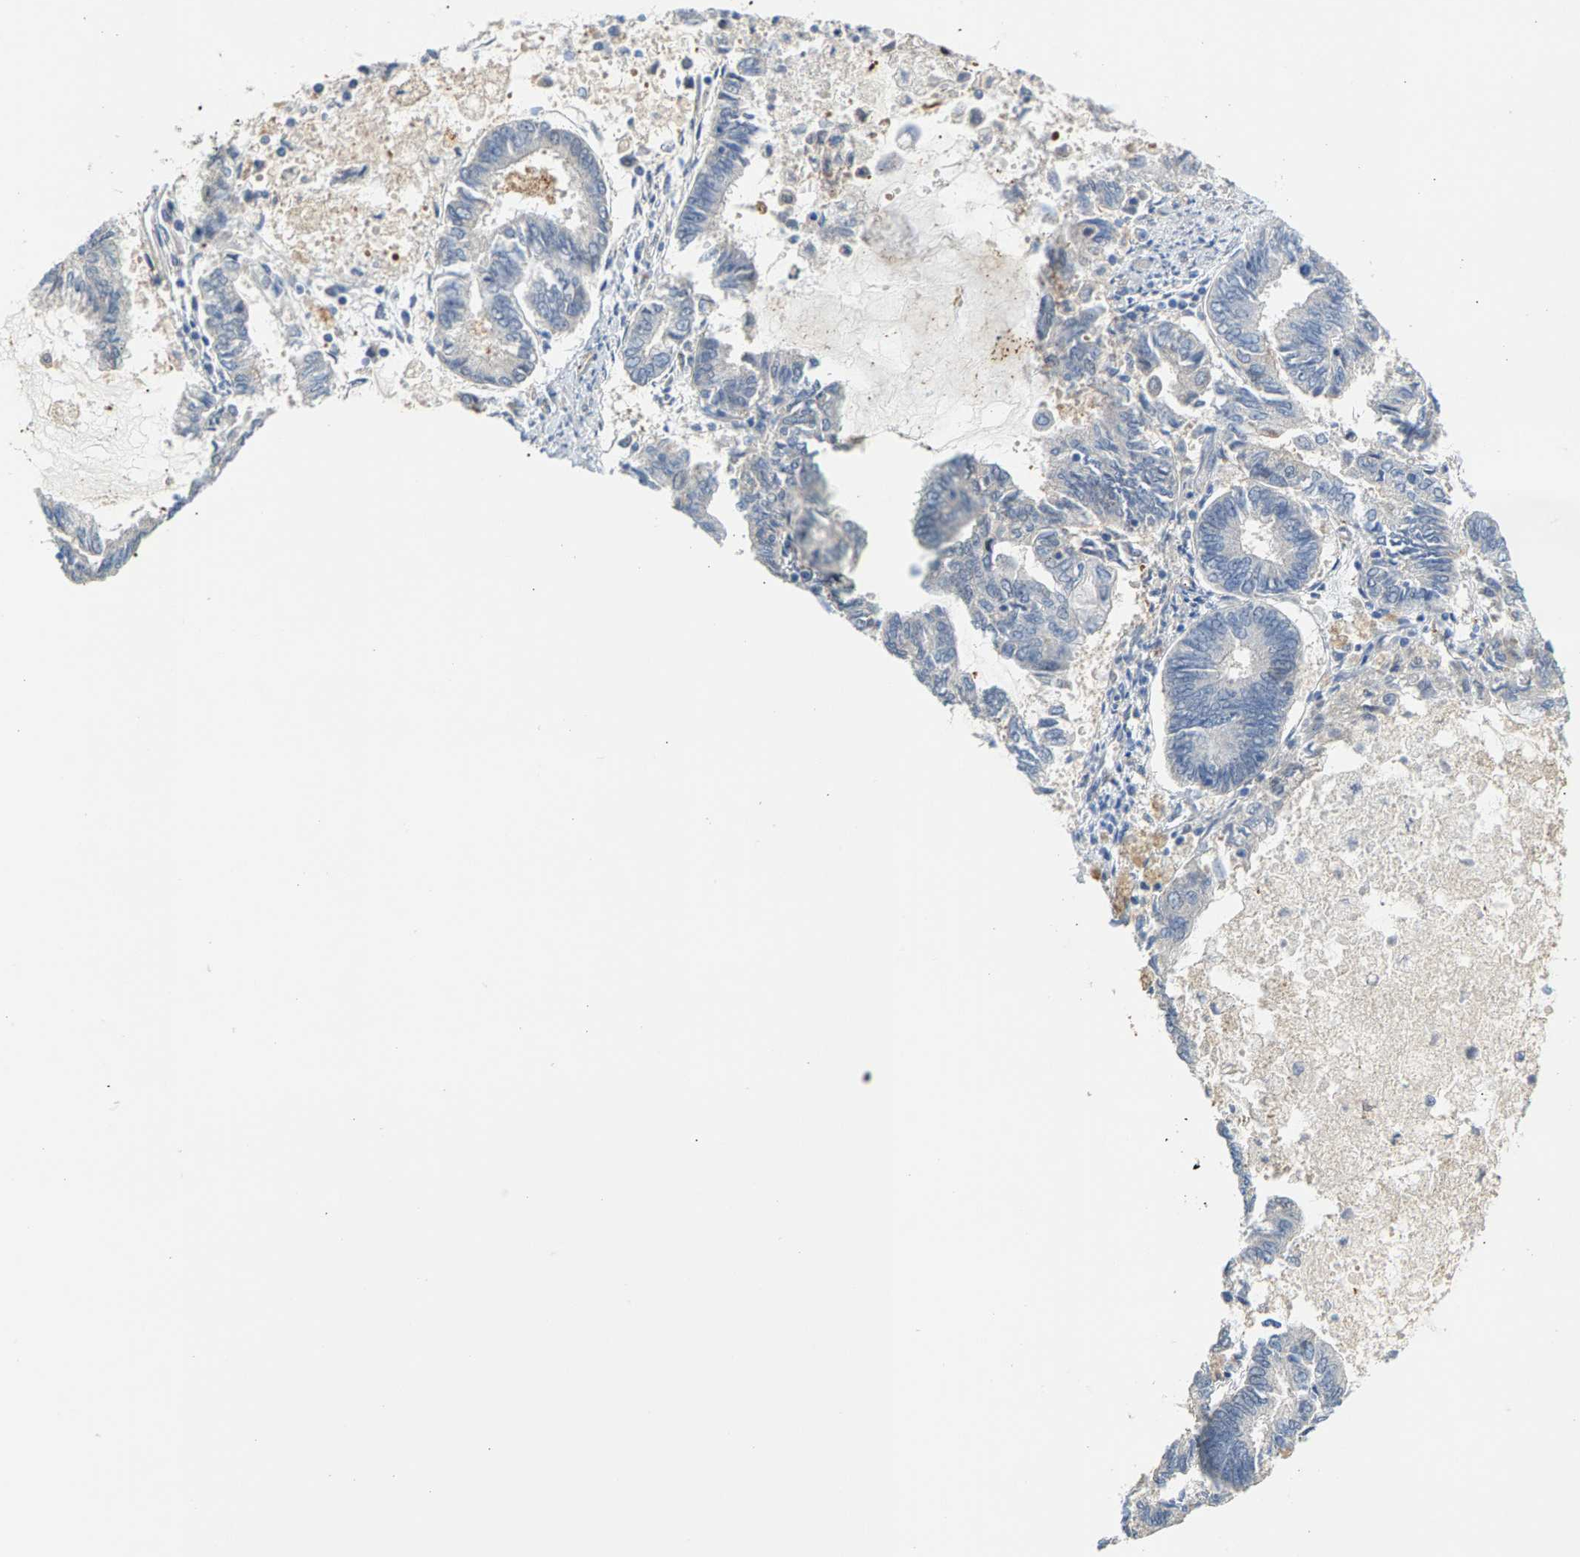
{"staining": {"intensity": "negative", "quantity": "none", "location": "none"}, "tissue": "endometrial cancer", "cell_type": "Tumor cells", "image_type": "cancer", "snomed": [{"axis": "morphology", "description": "Adenocarcinoma, NOS"}, {"axis": "topography", "description": "Endometrium"}], "caption": "Immunohistochemical staining of adenocarcinoma (endometrial) shows no significant positivity in tumor cells. (Brightfield microscopy of DAB immunohistochemistry at high magnification).", "gene": "KRTAP27-1", "patient": {"sex": "female", "age": 86}}